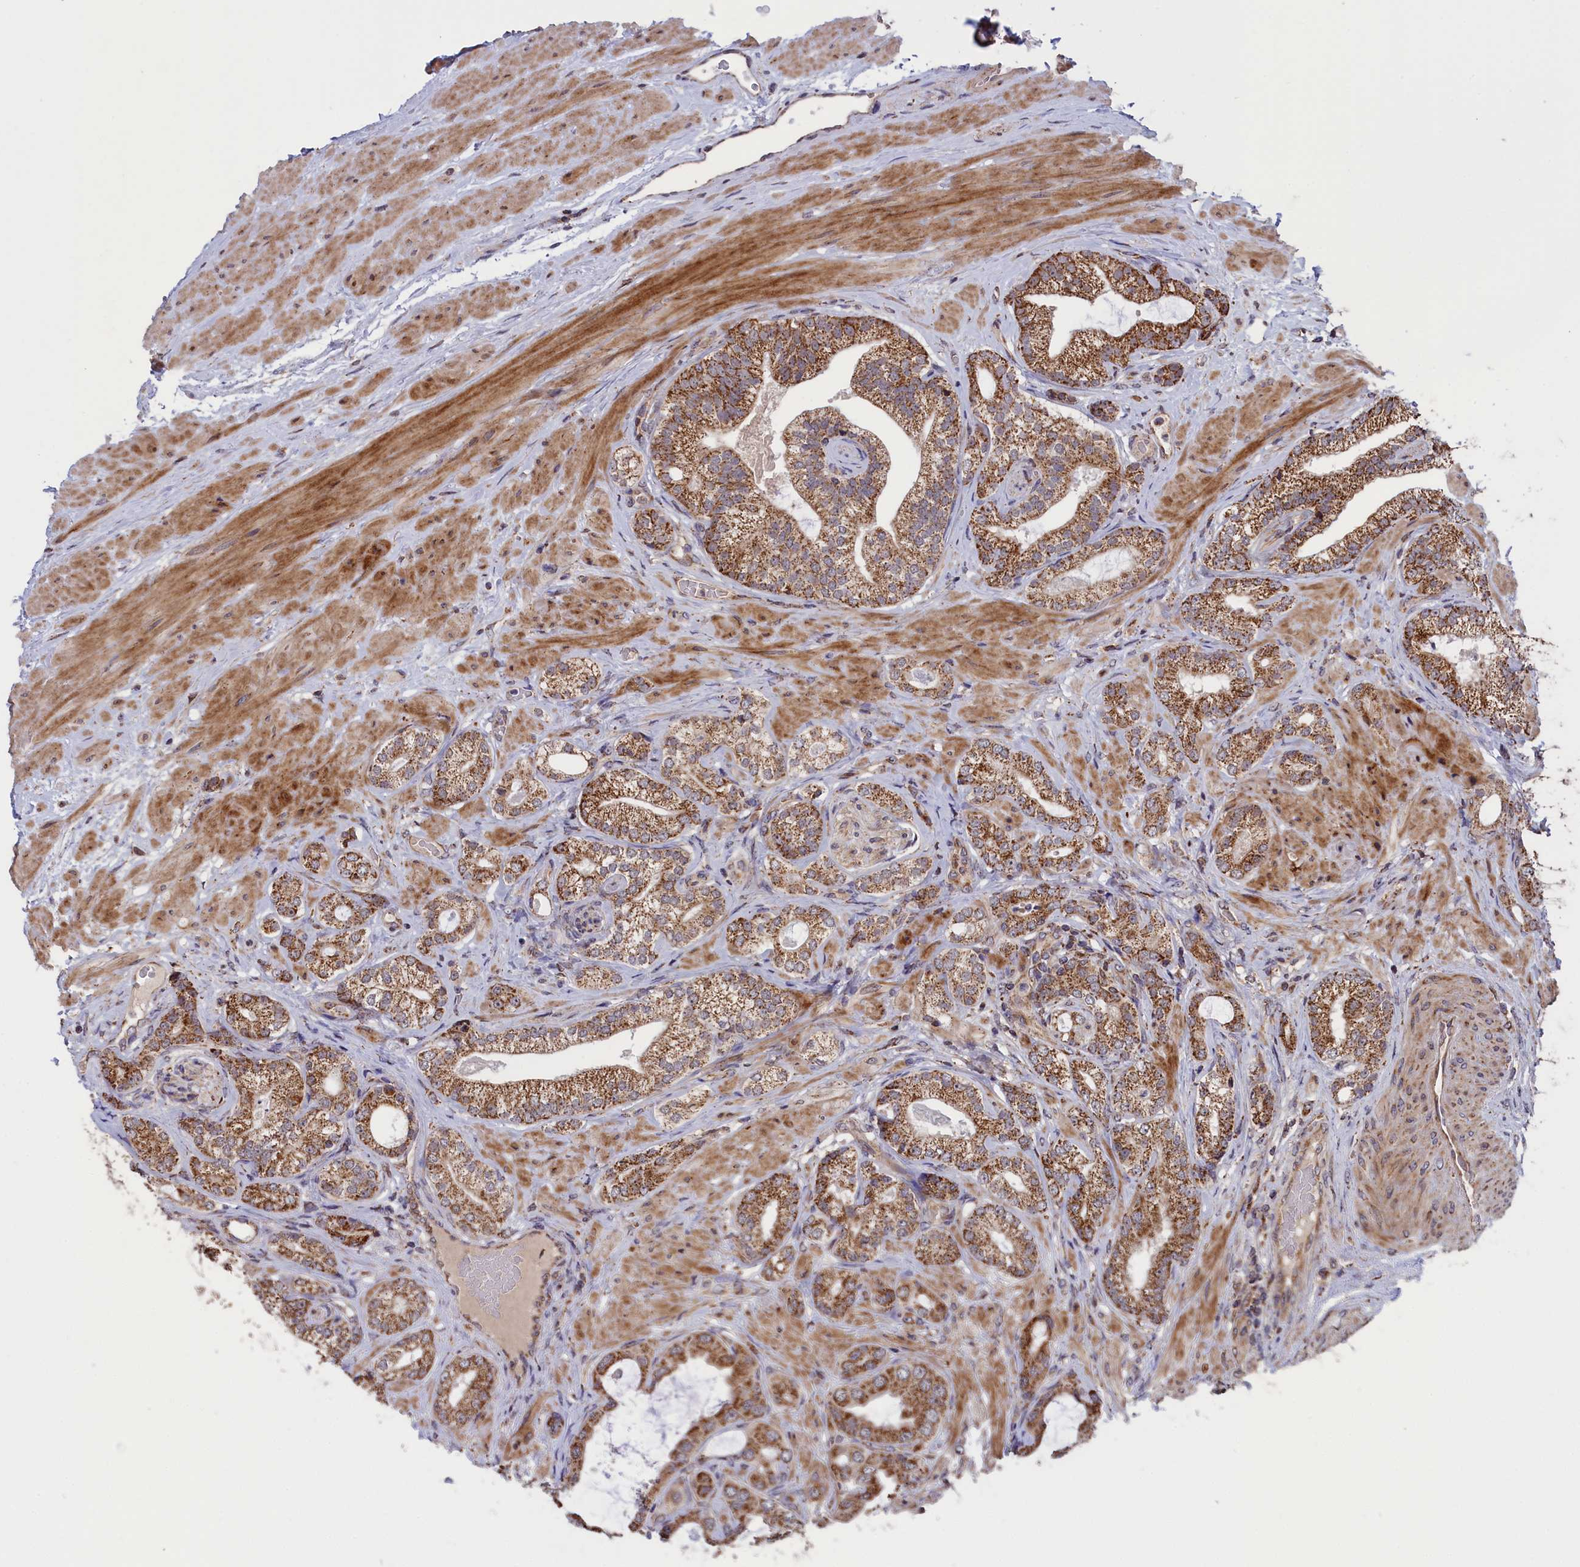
{"staining": {"intensity": "moderate", "quantity": ">75%", "location": "cytoplasmic/membranous"}, "tissue": "prostate cancer", "cell_type": "Tumor cells", "image_type": "cancer", "snomed": [{"axis": "morphology", "description": "Adenocarcinoma, Low grade"}, {"axis": "topography", "description": "Prostate"}], "caption": "IHC of low-grade adenocarcinoma (prostate) shows medium levels of moderate cytoplasmic/membranous positivity in about >75% of tumor cells. (DAB = brown stain, brightfield microscopy at high magnification).", "gene": "TIMM44", "patient": {"sex": "male", "age": 57}}